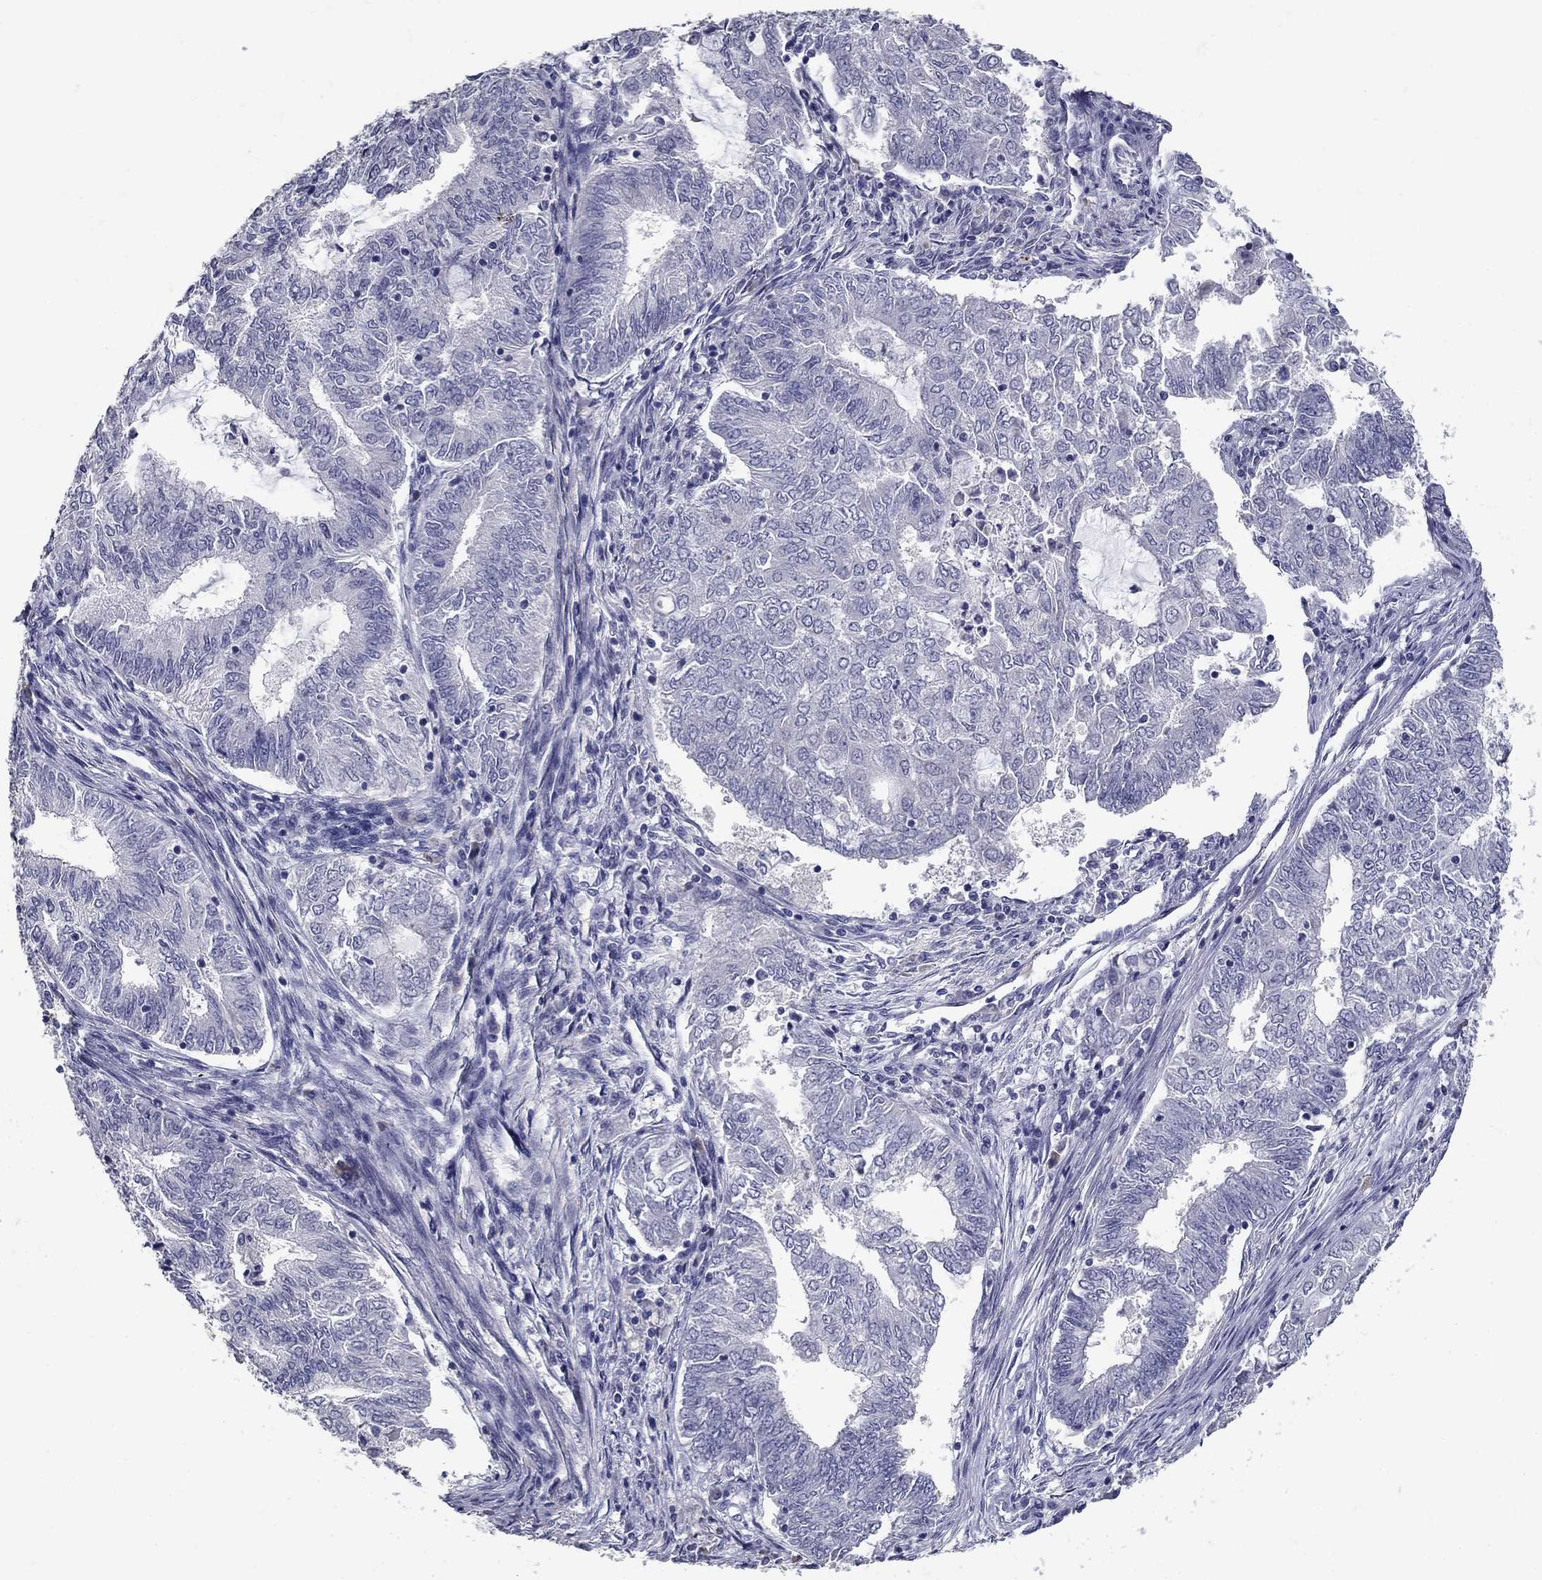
{"staining": {"intensity": "negative", "quantity": "none", "location": "none"}, "tissue": "endometrial cancer", "cell_type": "Tumor cells", "image_type": "cancer", "snomed": [{"axis": "morphology", "description": "Adenocarcinoma, NOS"}, {"axis": "topography", "description": "Endometrium"}], "caption": "Immunohistochemistry image of endometrial cancer stained for a protein (brown), which displays no expression in tumor cells.", "gene": "POMC", "patient": {"sex": "female", "age": 62}}